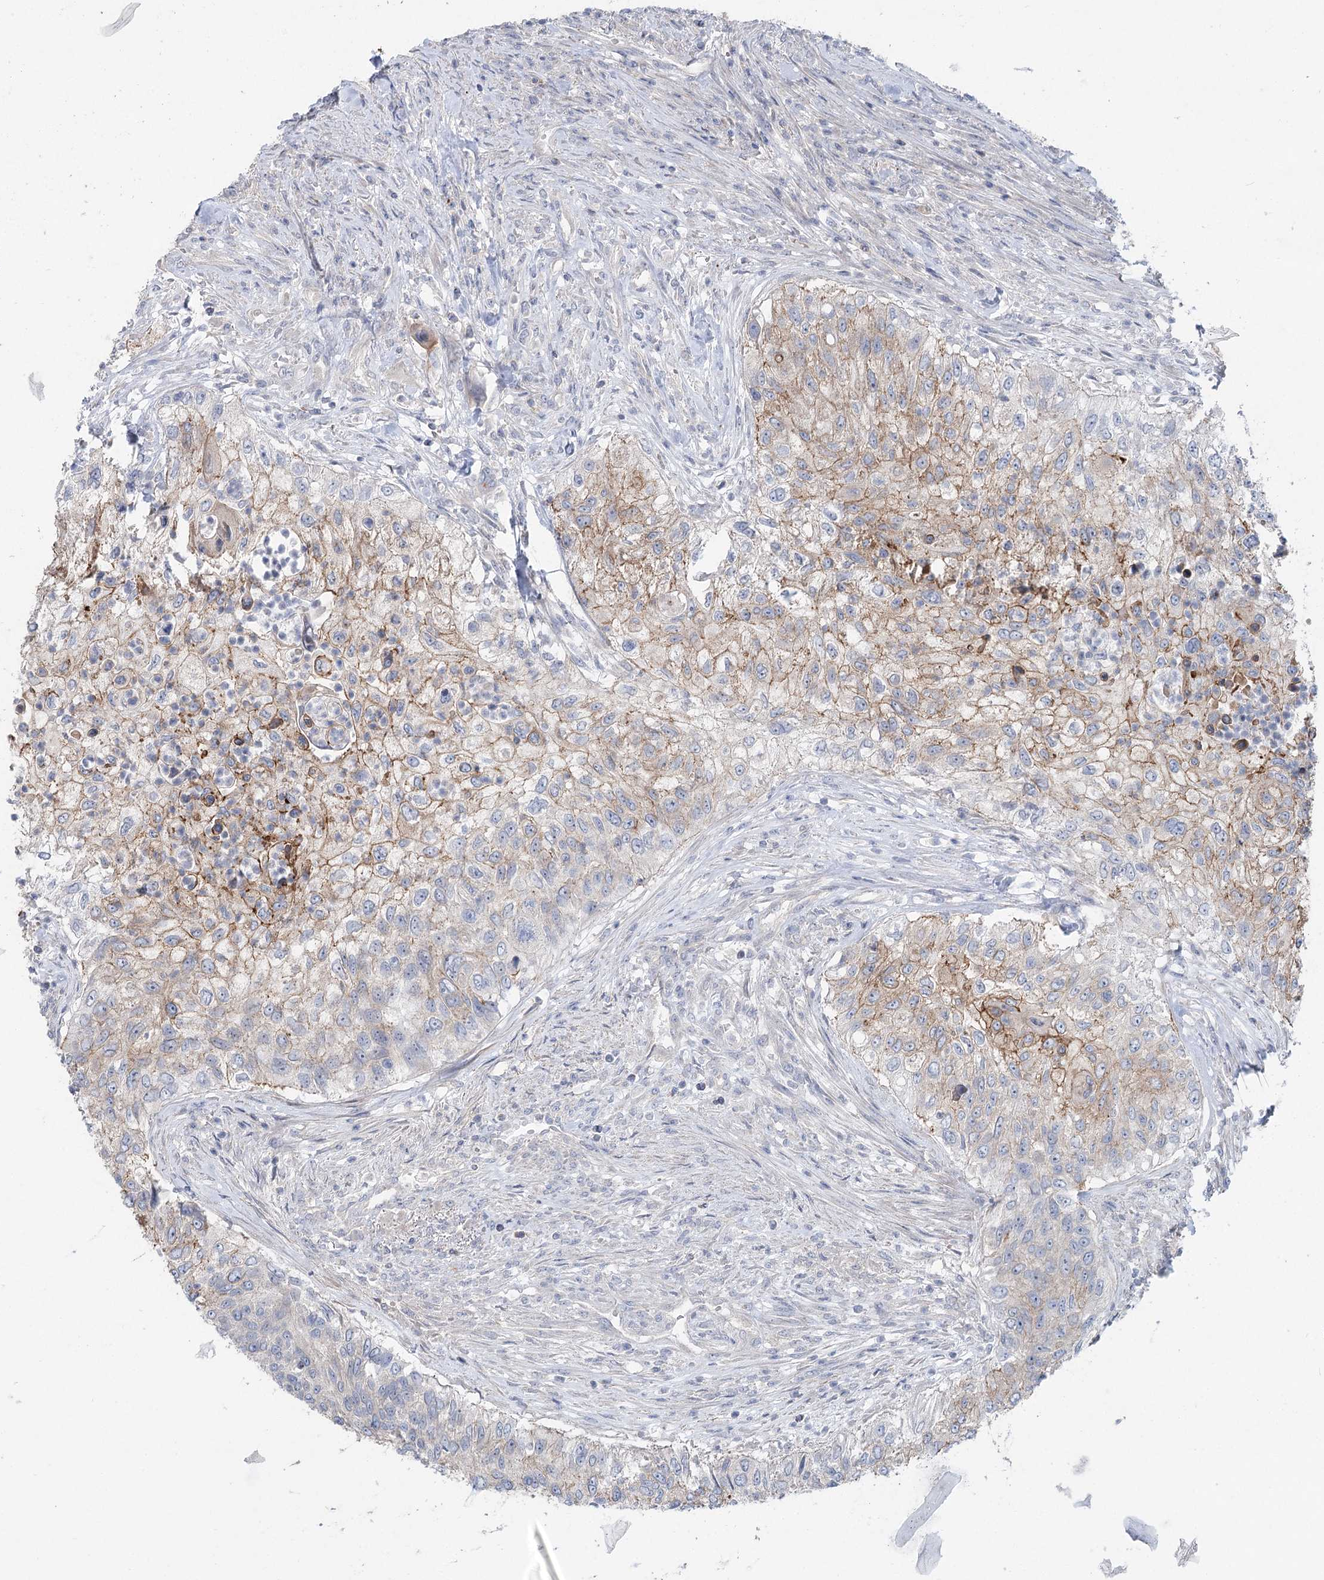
{"staining": {"intensity": "moderate", "quantity": "25%-75%", "location": "cytoplasmic/membranous"}, "tissue": "urothelial cancer", "cell_type": "Tumor cells", "image_type": "cancer", "snomed": [{"axis": "morphology", "description": "Urothelial carcinoma, High grade"}, {"axis": "topography", "description": "Urinary bladder"}], "caption": "An image showing moderate cytoplasmic/membranous positivity in about 25%-75% of tumor cells in urothelial carcinoma (high-grade), as visualized by brown immunohistochemical staining.", "gene": "SCN11A", "patient": {"sex": "female", "age": 60}}